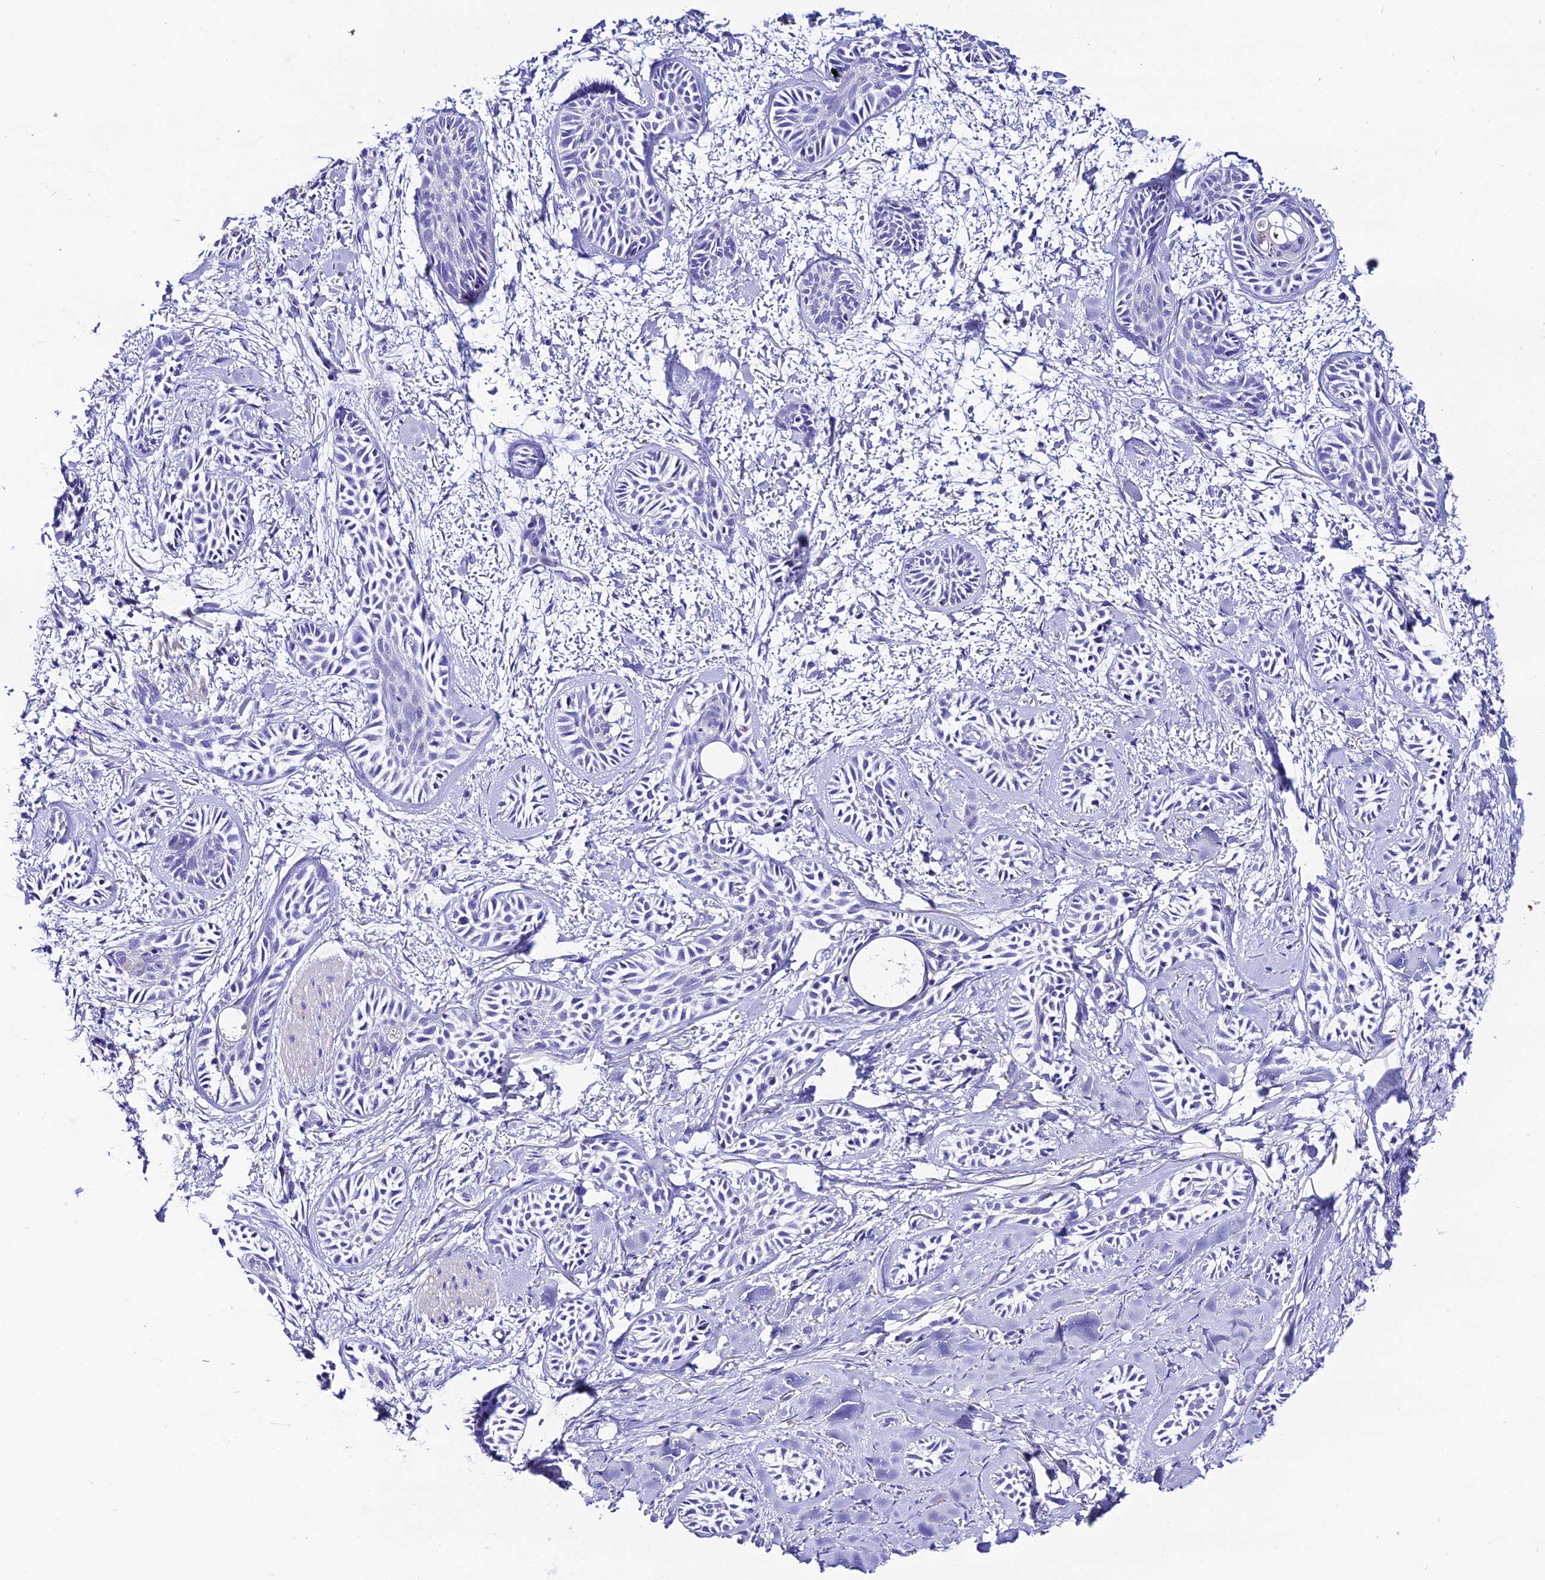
{"staining": {"intensity": "negative", "quantity": "none", "location": "none"}, "tissue": "skin cancer", "cell_type": "Tumor cells", "image_type": "cancer", "snomed": [{"axis": "morphology", "description": "Basal cell carcinoma"}, {"axis": "topography", "description": "Skin"}], "caption": "Tumor cells show no significant expression in skin basal cell carcinoma. The staining was performed using DAB (3,3'-diaminobenzidine) to visualize the protein expression in brown, while the nuclei were stained in blue with hematoxylin (Magnification: 20x).", "gene": "NLRP6", "patient": {"sex": "female", "age": 59}}